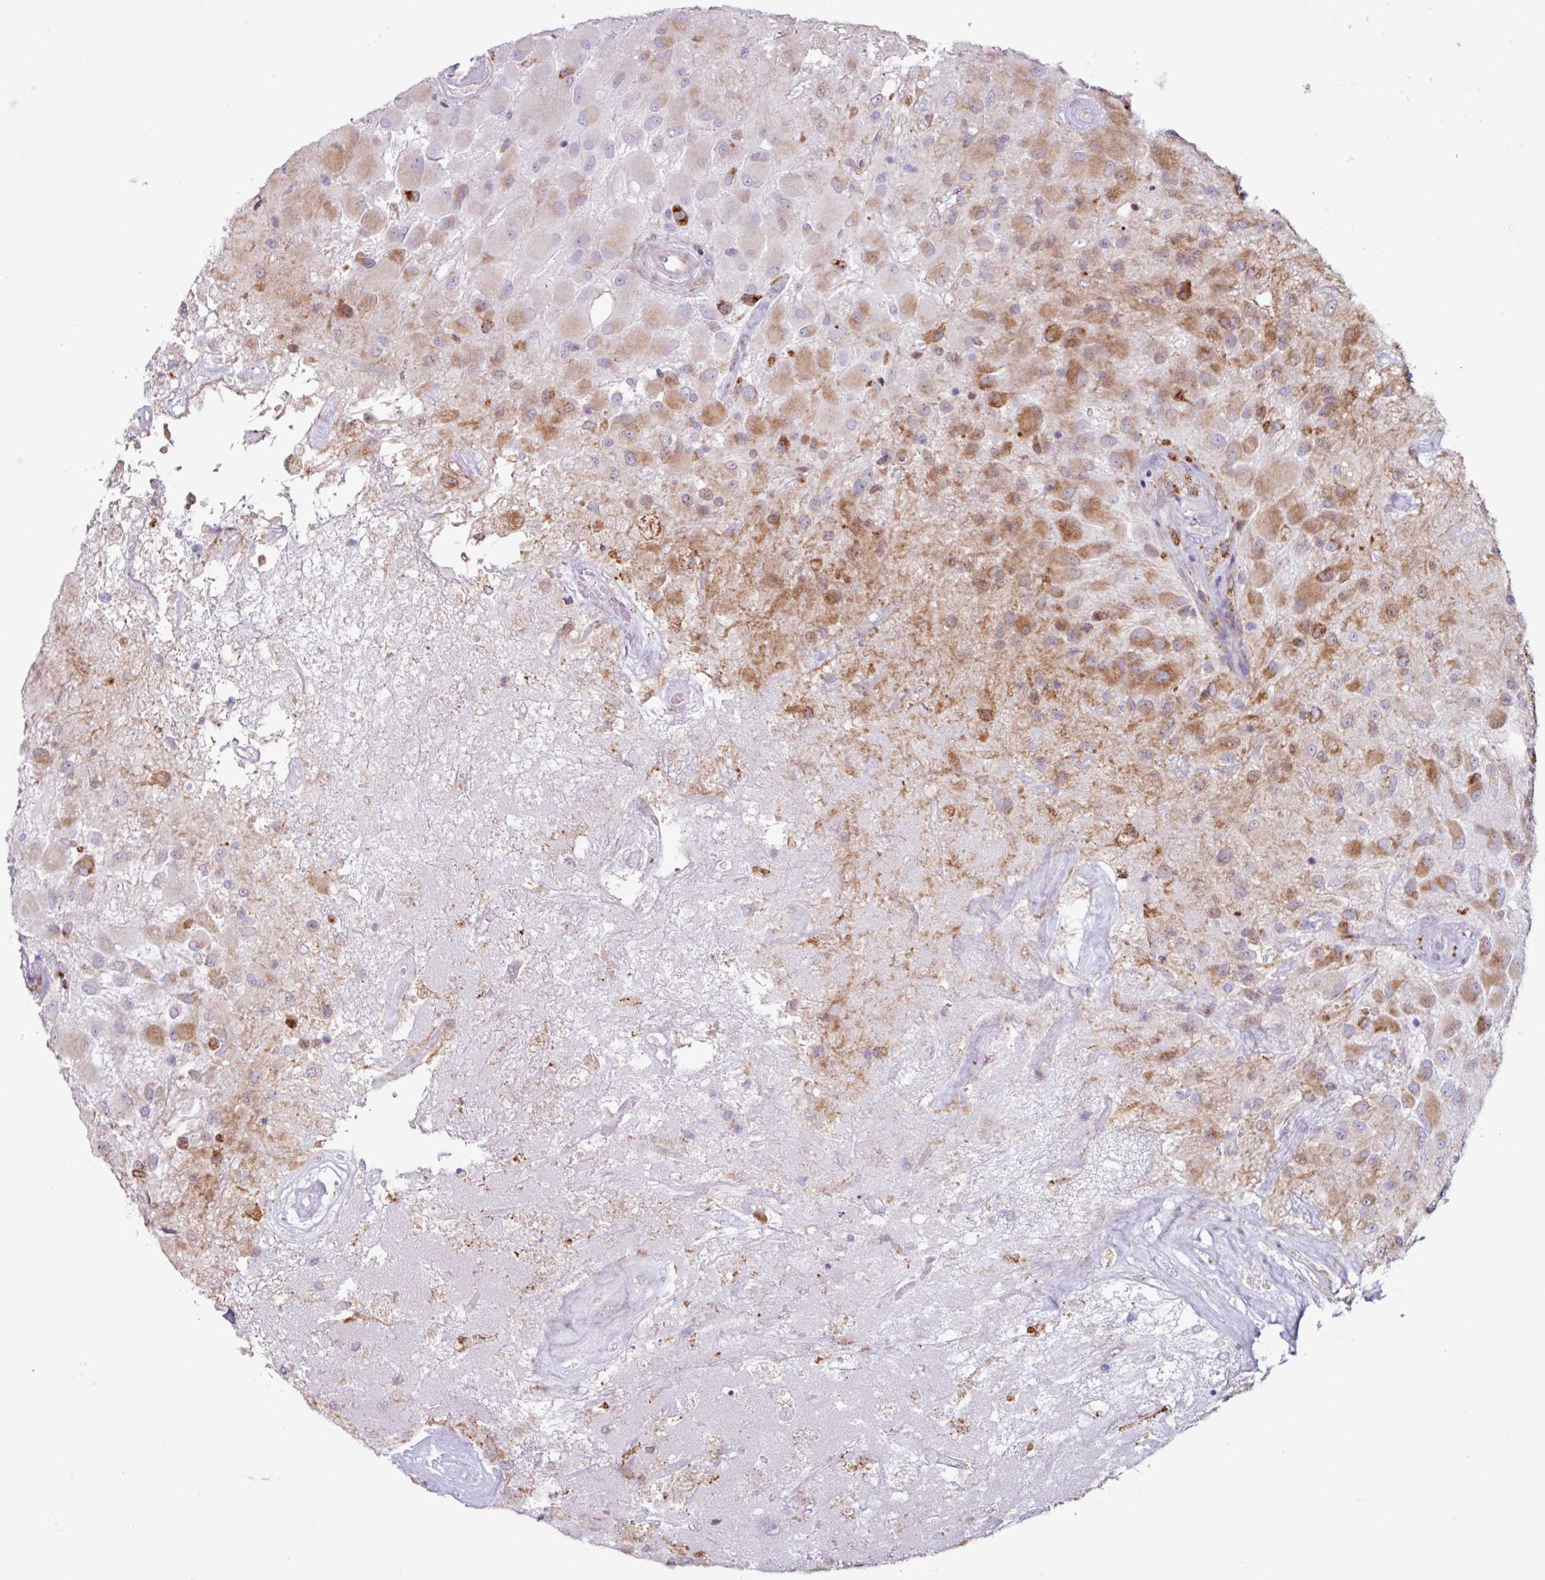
{"staining": {"intensity": "moderate", "quantity": "<25%", "location": "cytoplasmic/membranous"}, "tissue": "glioma", "cell_type": "Tumor cells", "image_type": "cancer", "snomed": [{"axis": "morphology", "description": "Glioma, malignant, High grade"}, {"axis": "topography", "description": "Brain"}], "caption": "Glioma stained for a protein (brown) exhibits moderate cytoplasmic/membranous positive positivity in about <25% of tumor cells.", "gene": "PPP1R35", "patient": {"sex": "female", "age": 67}}